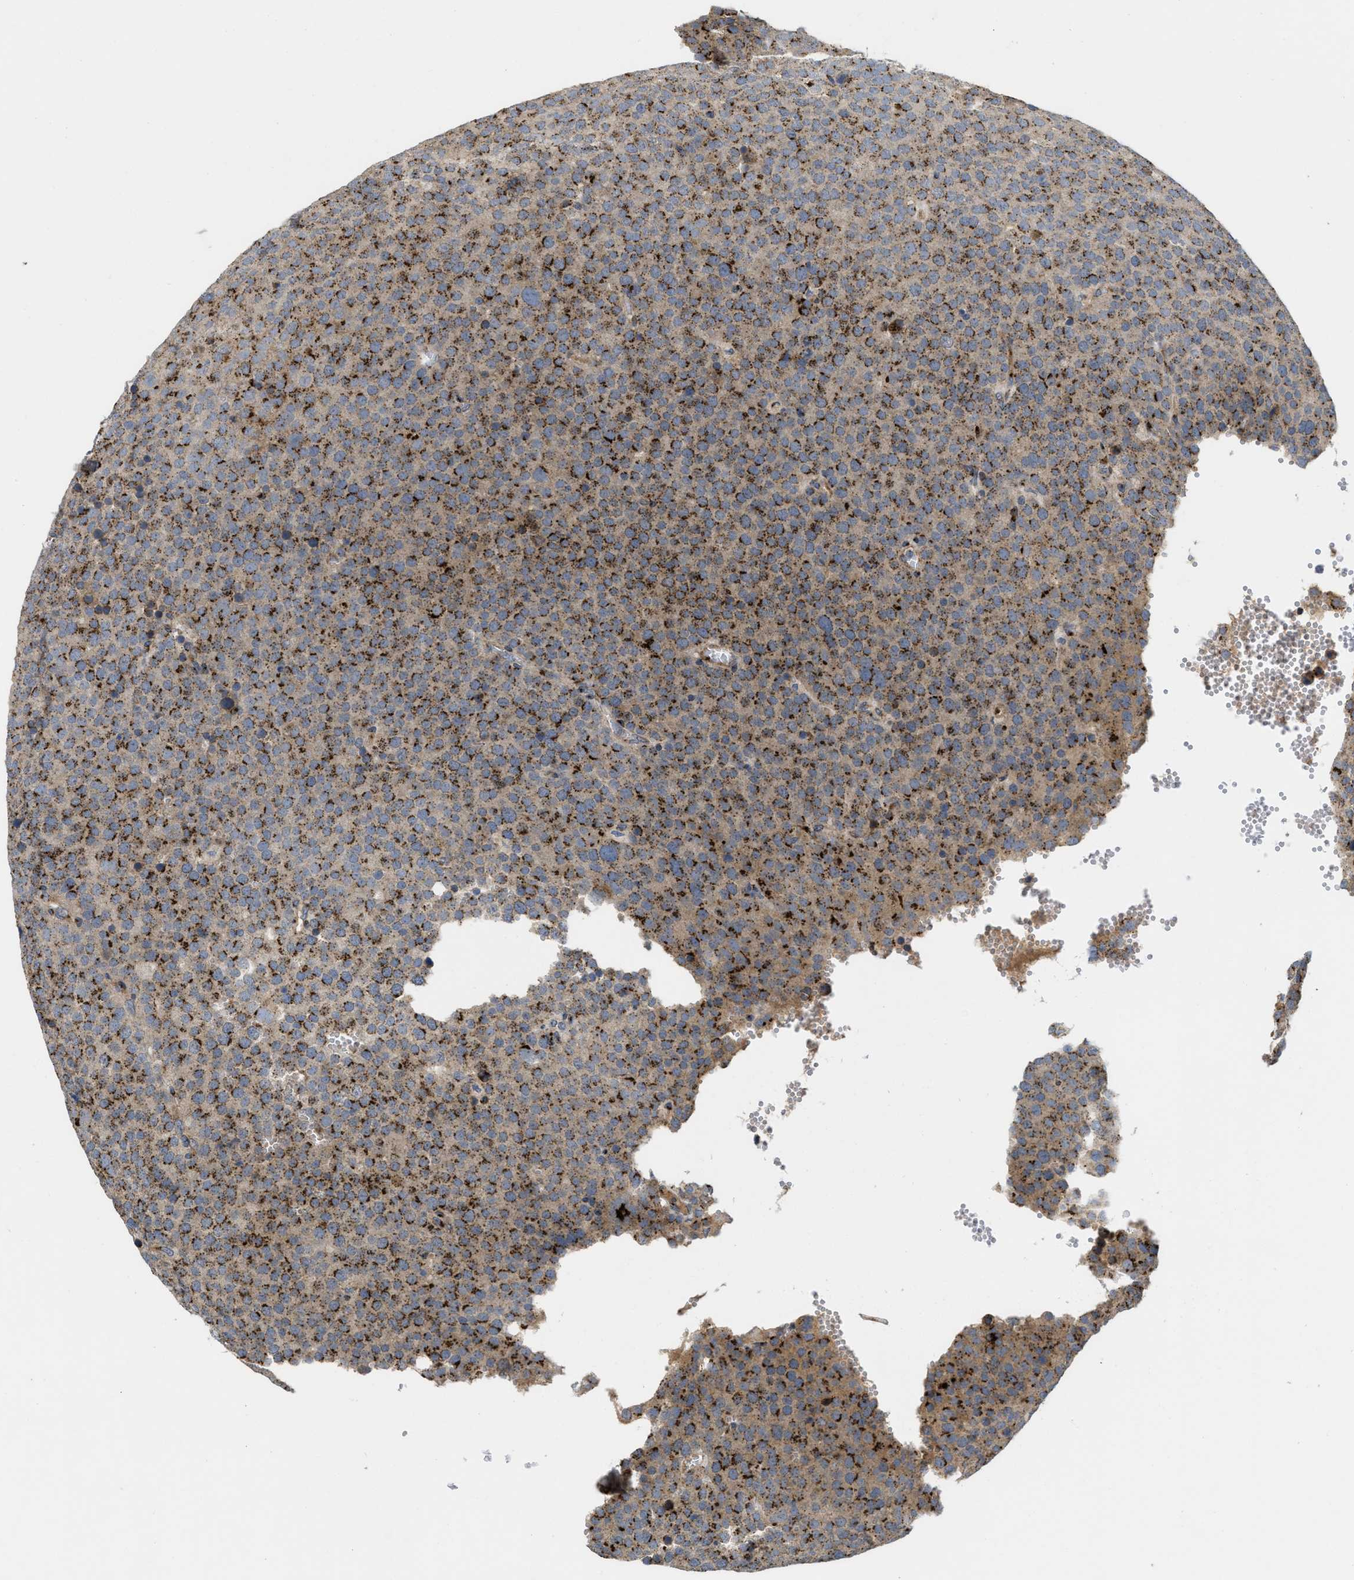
{"staining": {"intensity": "moderate", "quantity": ">75%", "location": "cytoplasmic/membranous"}, "tissue": "testis cancer", "cell_type": "Tumor cells", "image_type": "cancer", "snomed": [{"axis": "morphology", "description": "Normal tissue, NOS"}, {"axis": "morphology", "description": "Seminoma, NOS"}, {"axis": "topography", "description": "Testis"}], "caption": "Testis seminoma stained for a protein (brown) demonstrates moderate cytoplasmic/membranous positive positivity in about >75% of tumor cells.", "gene": "ZNF70", "patient": {"sex": "male", "age": 71}}